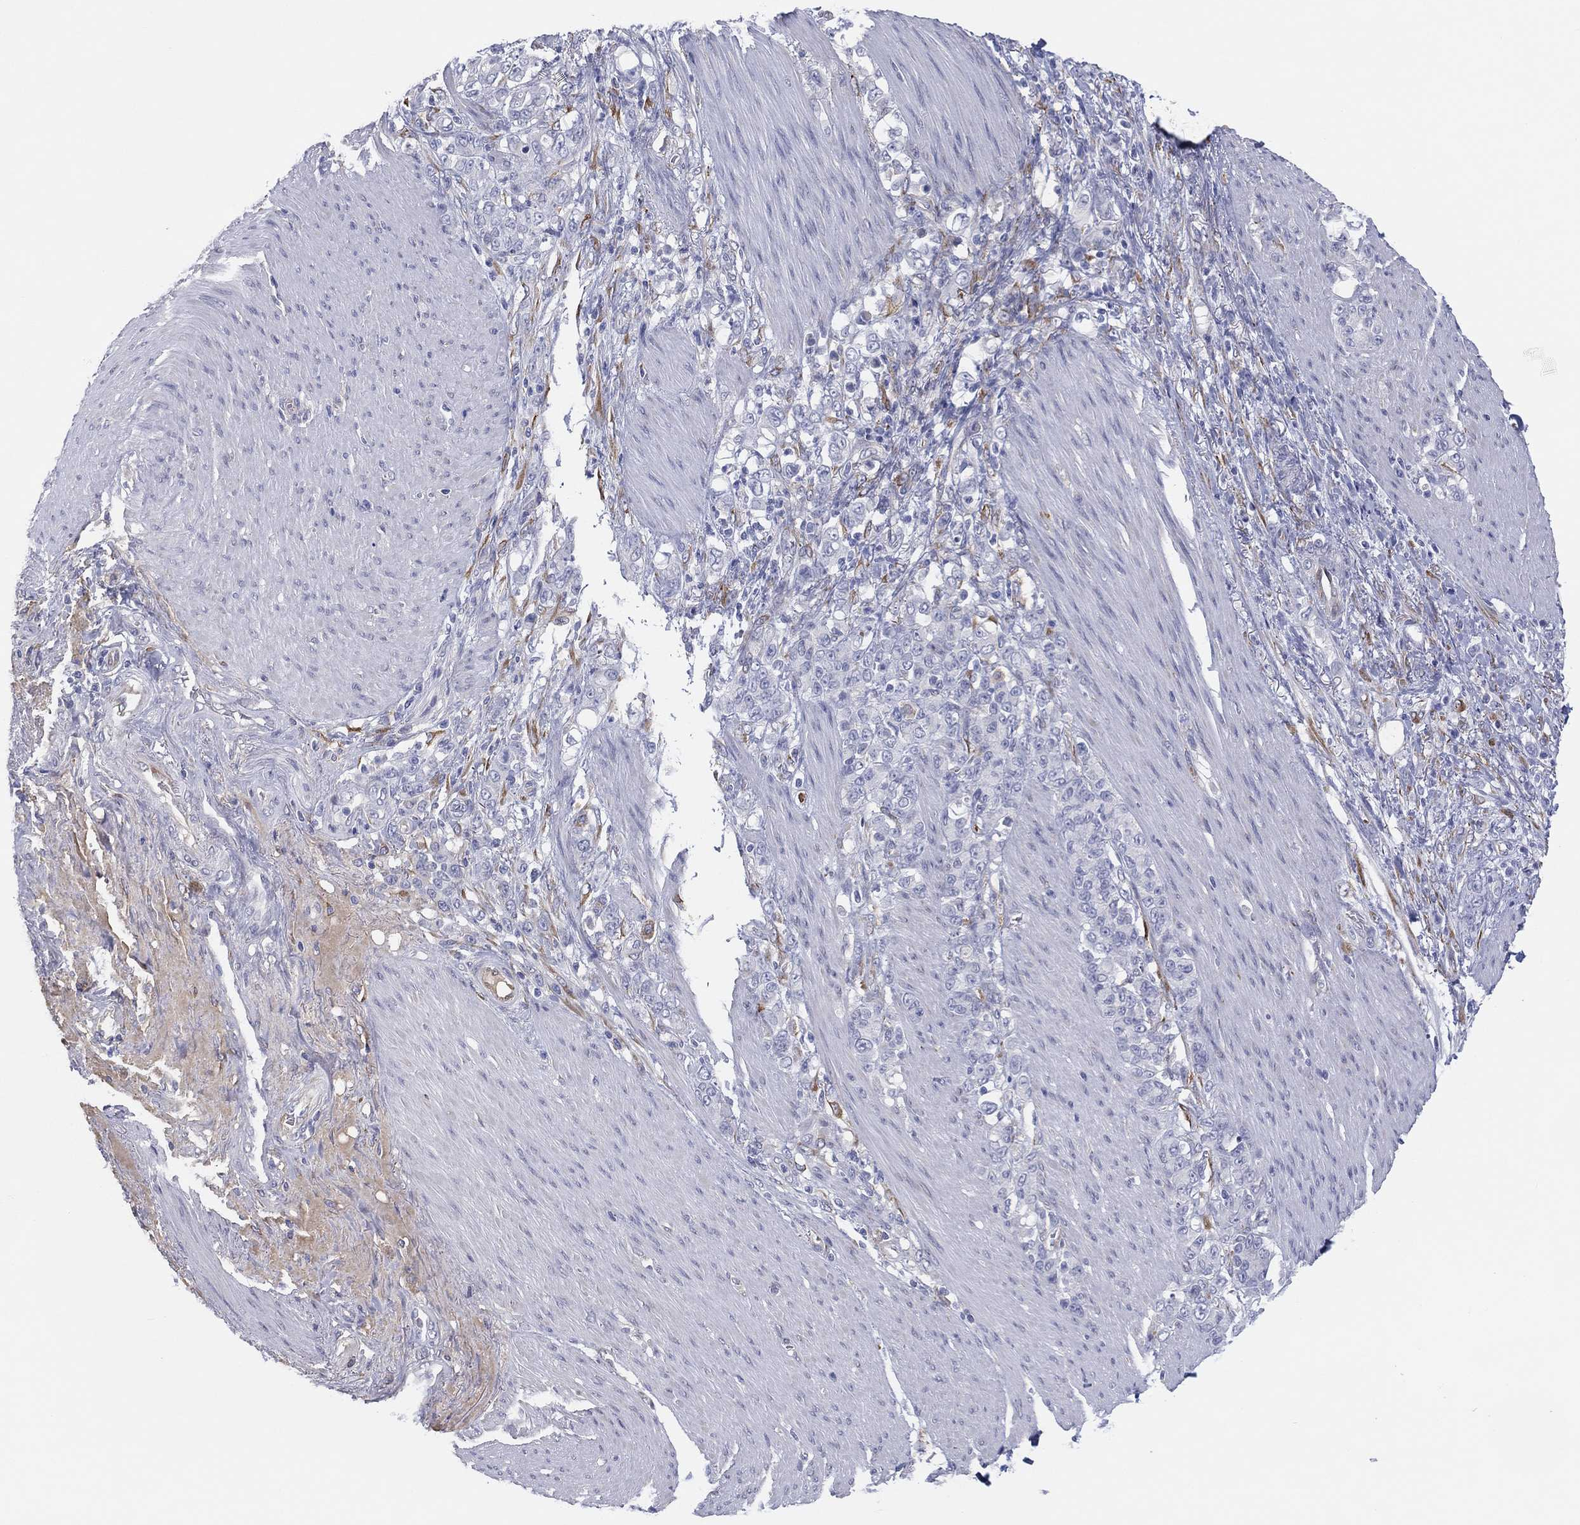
{"staining": {"intensity": "negative", "quantity": "none", "location": "none"}, "tissue": "stomach cancer", "cell_type": "Tumor cells", "image_type": "cancer", "snomed": [{"axis": "morphology", "description": "Adenocarcinoma, NOS"}, {"axis": "topography", "description": "Stomach"}], "caption": "Micrograph shows no significant protein expression in tumor cells of adenocarcinoma (stomach). (Immunohistochemistry, brightfield microscopy, high magnification).", "gene": "MLF1", "patient": {"sex": "female", "age": 79}}